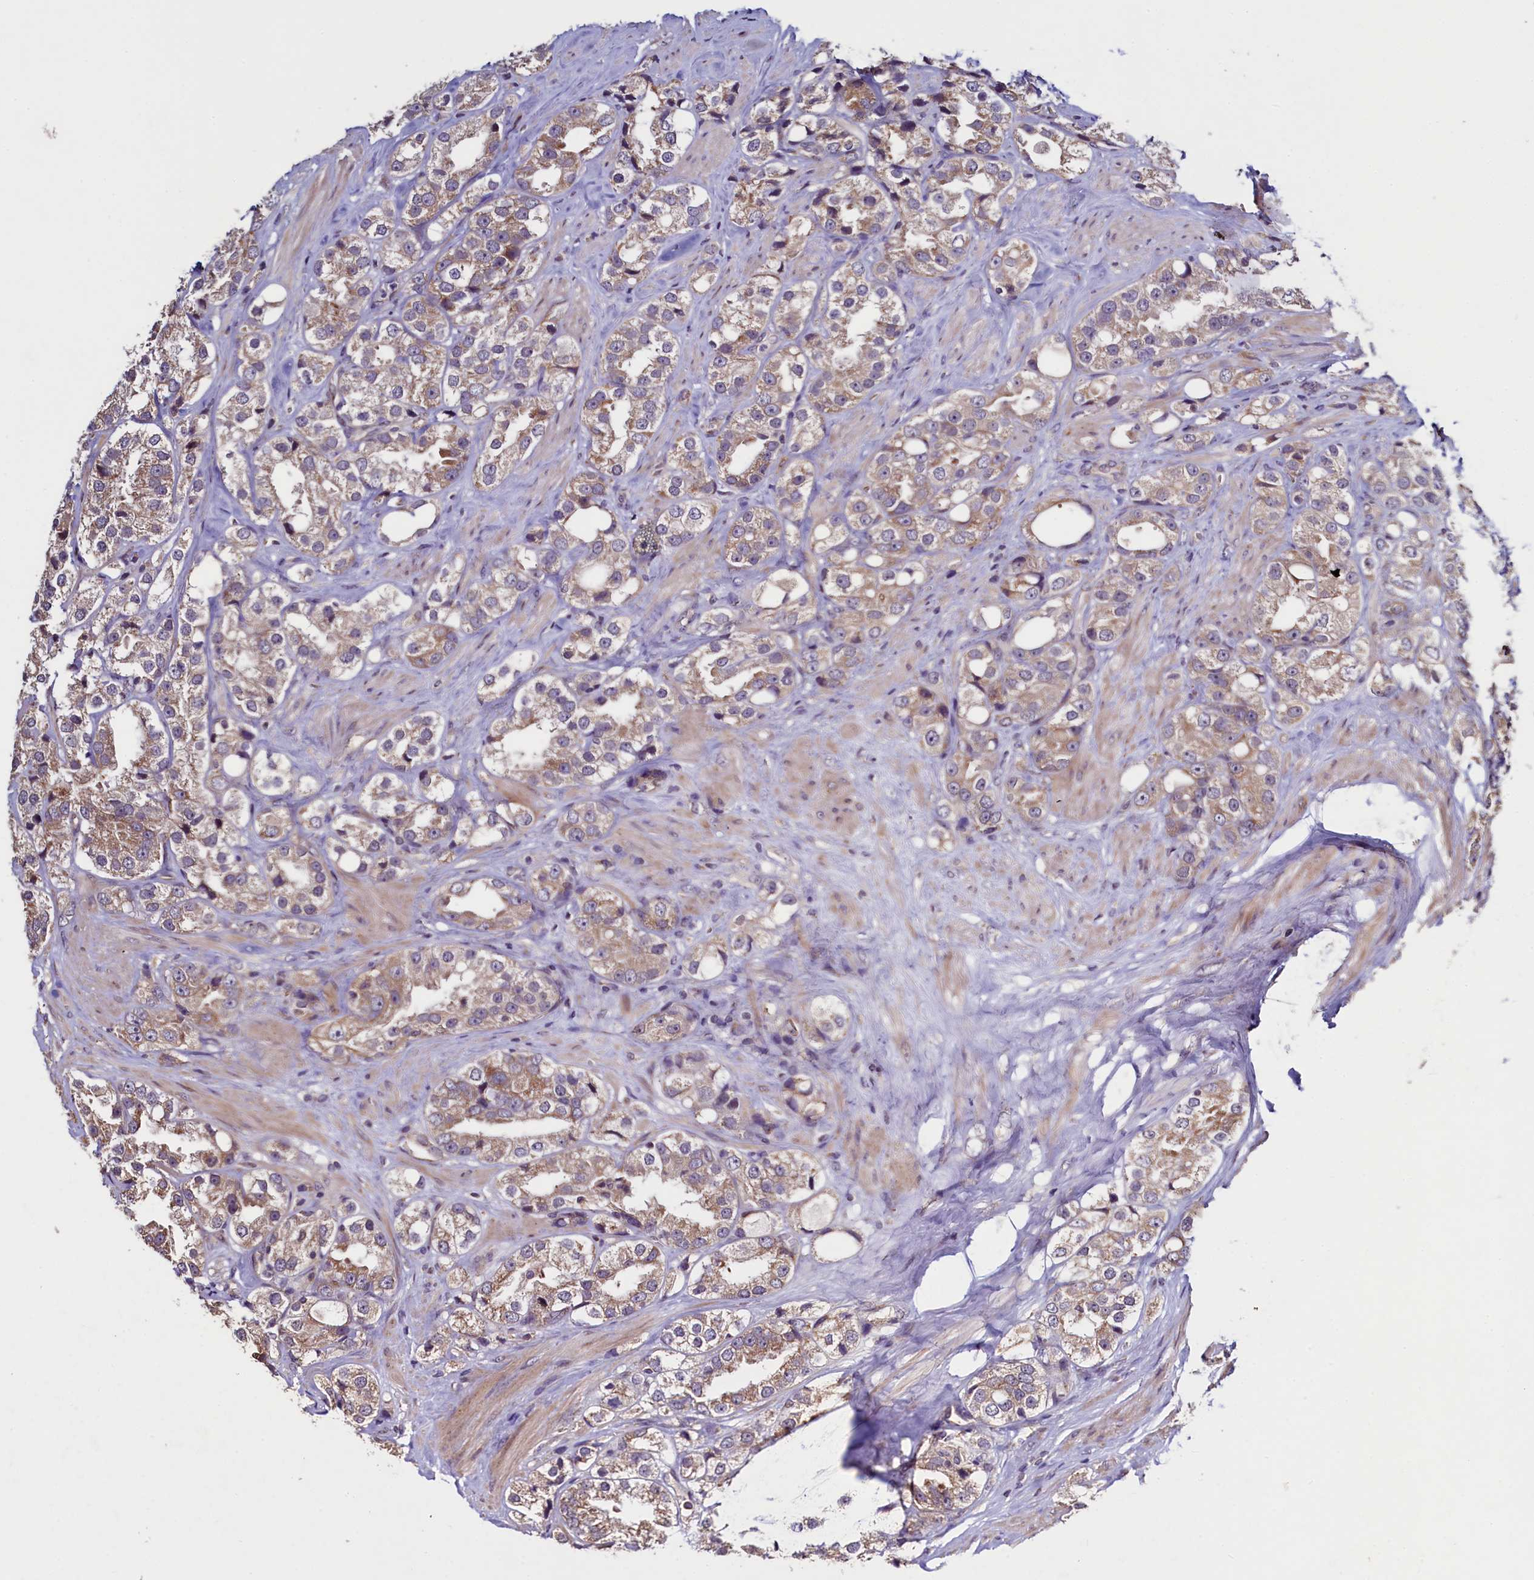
{"staining": {"intensity": "moderate", "quantity": ">75%", "location": "cytoplasmic/membranous"}, "tissue": "prostate cancer", "cell_type": "Tumor cells", "image_type": "cancer", "snomed": [{"axis": "morphology", "description": "Adenocarcinoma, NOS"}, {"axis": "topography", "description": "Prostate"}], "caption": "The immunohistochemical stain shows moderate cytoplasmic/membranous expression in tumor cells of adenocarcinoma (prostate) tissue.", "gene": "RBFA", "patient": {"sex": "male", "age": 79}}